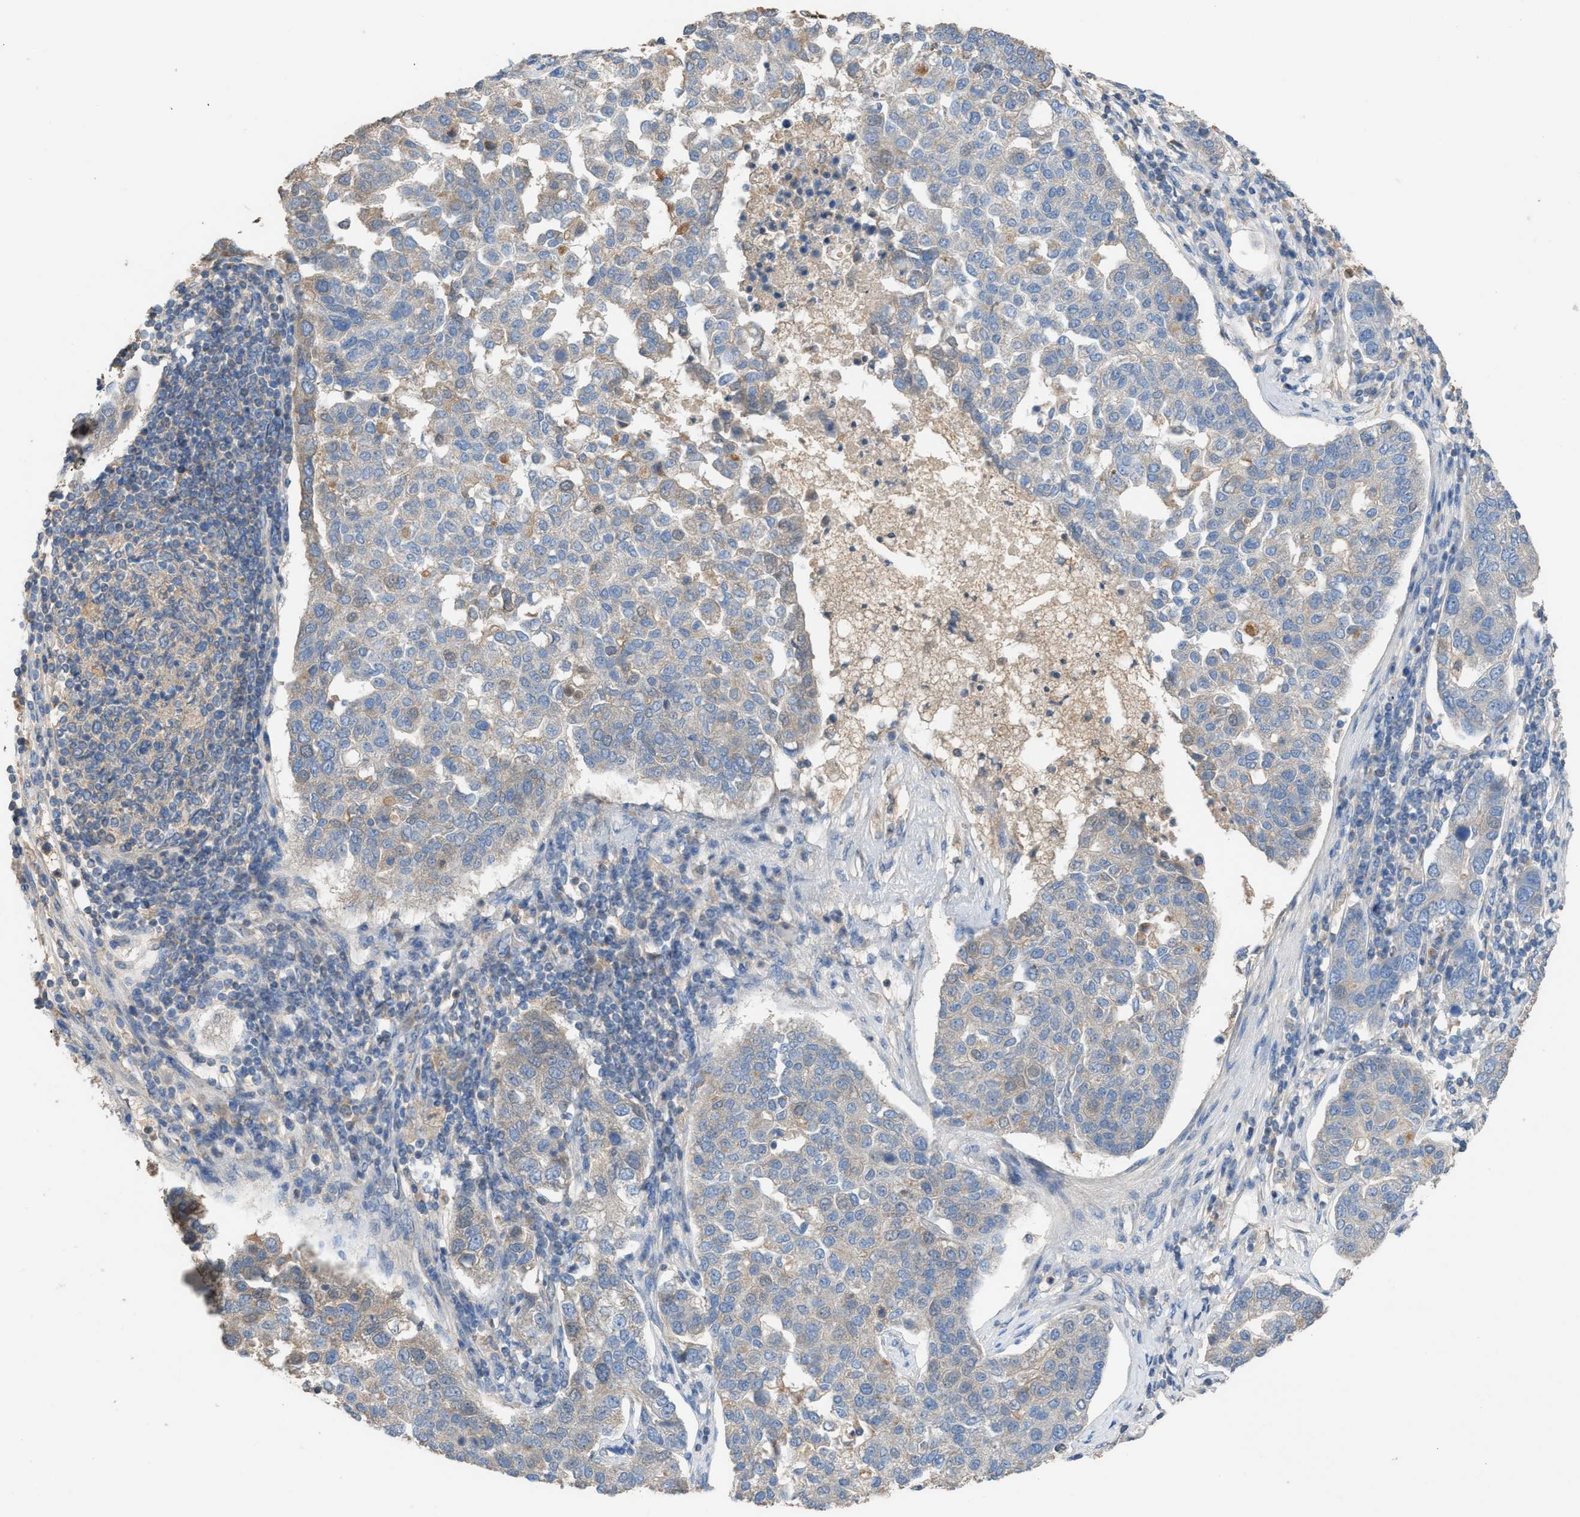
{"staining": {"intensity": "weak", "quantity": "<25%", "location": "cytoplasmic/membranous"}, "tissue": "pancreatic cancer", "cell_type": "Tumor cells", "image_type": "cancer", "snomed": [{"axis": "morphology", "description": "Adenocarcinoma, NOS"}, {"axis": "topography", "description": "Pancreas"}], "caption": "An image of pancreatic cancer stained for a protein displays no brown staining in tumor cells.", "gene": "TPK1", "patient": {"sex": "female", "age": 61}}